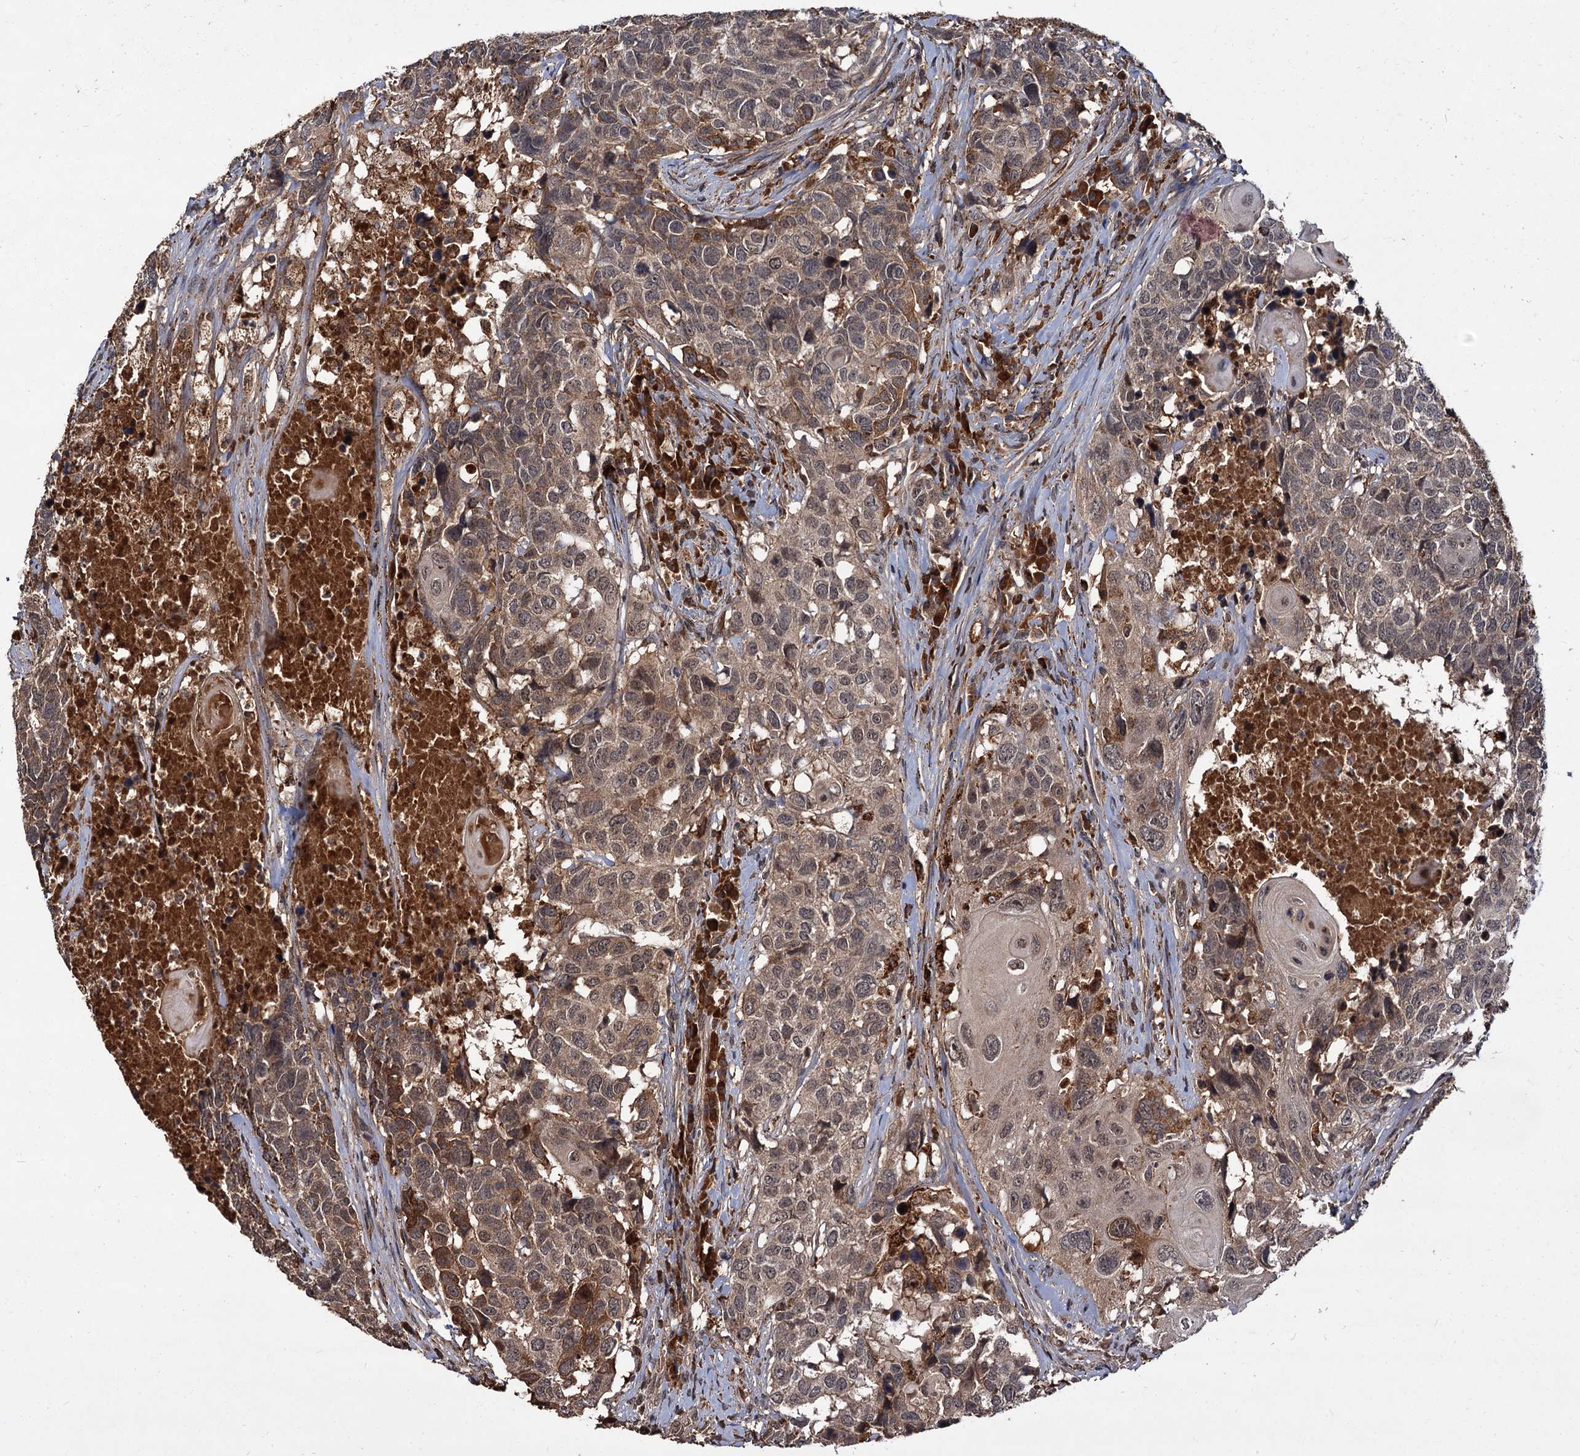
{"staining": {"intensity": "moderate", "quantity": ">75%", "location": "cytoplasmic/membranous"}, "tissue": "head and neck cancer", "cell_type": "Tumor cells", "image_type": "cancer", "snomed": [{"axis": "morphology", "description": "Squamous cell carcinoma, NOS"}, {"axis": "topography", "description": "Head-Neck"}], "caption": "Immunohistochemical staining of human head and neck cancer (squamous cell carcinoma) displays medium levels of moderate cytoplasmic/membranous protein positivity in about >75% of tumor cells.", "gene": "MBD6", "patient": {"sex": "male", "age": 66}}